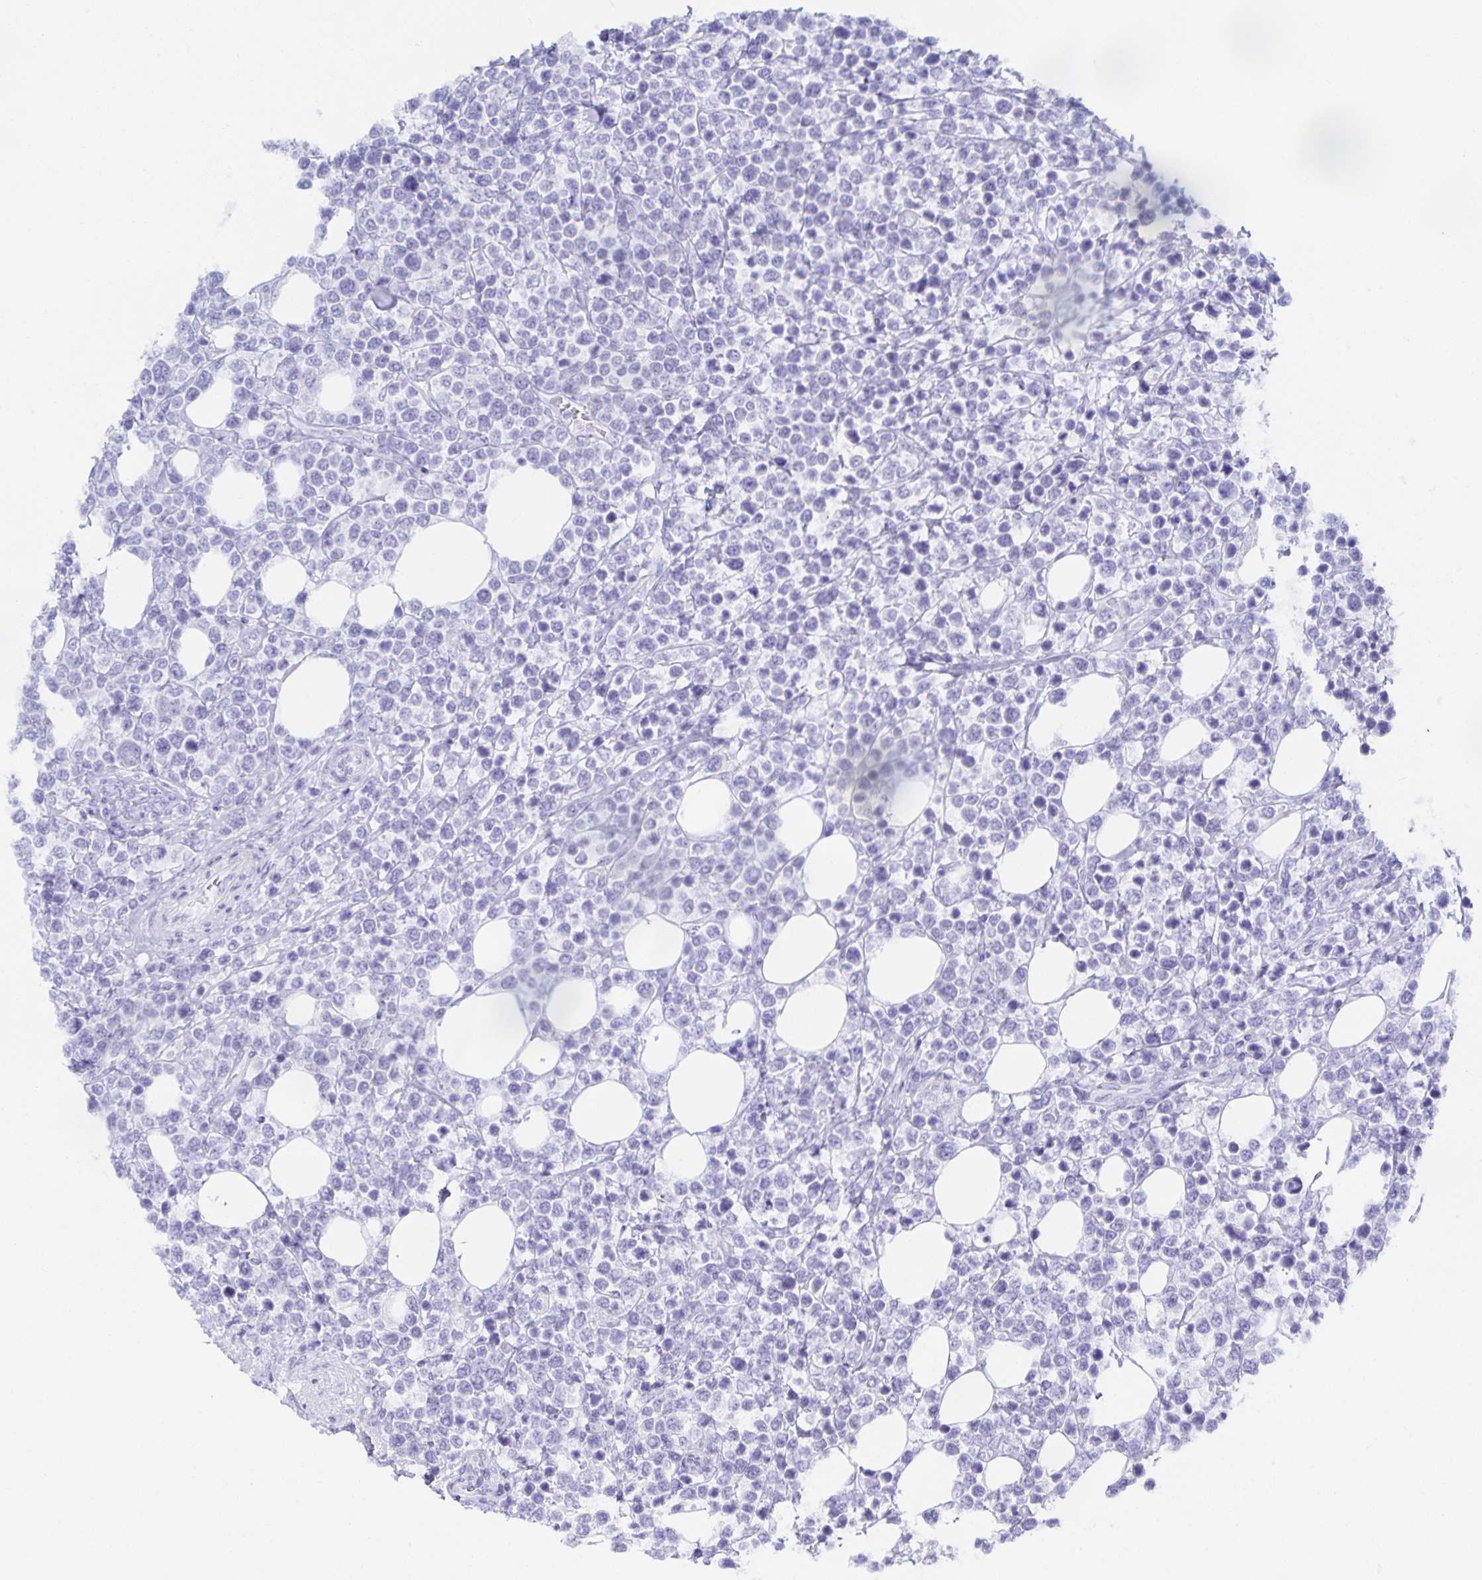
{"staining": {"intensity": "negative", "quantity": "none", "location": "none"}, "tissue": "lymphoma", "cell_type": "Tumor cells", "image_type": "cancer", "snomed": [{"axis": "morphology", "description": "Malignant lymphoma, non-Hodgkin's type, High grade"}, {"axis": "topography", "description": "Soft tissue"}], "caption": "Immunohistochemical staining of high-grade malignant lymphoma, non-Hodgkin's type exhibits no significant expression in tumor cells.", "gene": "SNTN", "patient": {"sex": "female", "age": 56}}